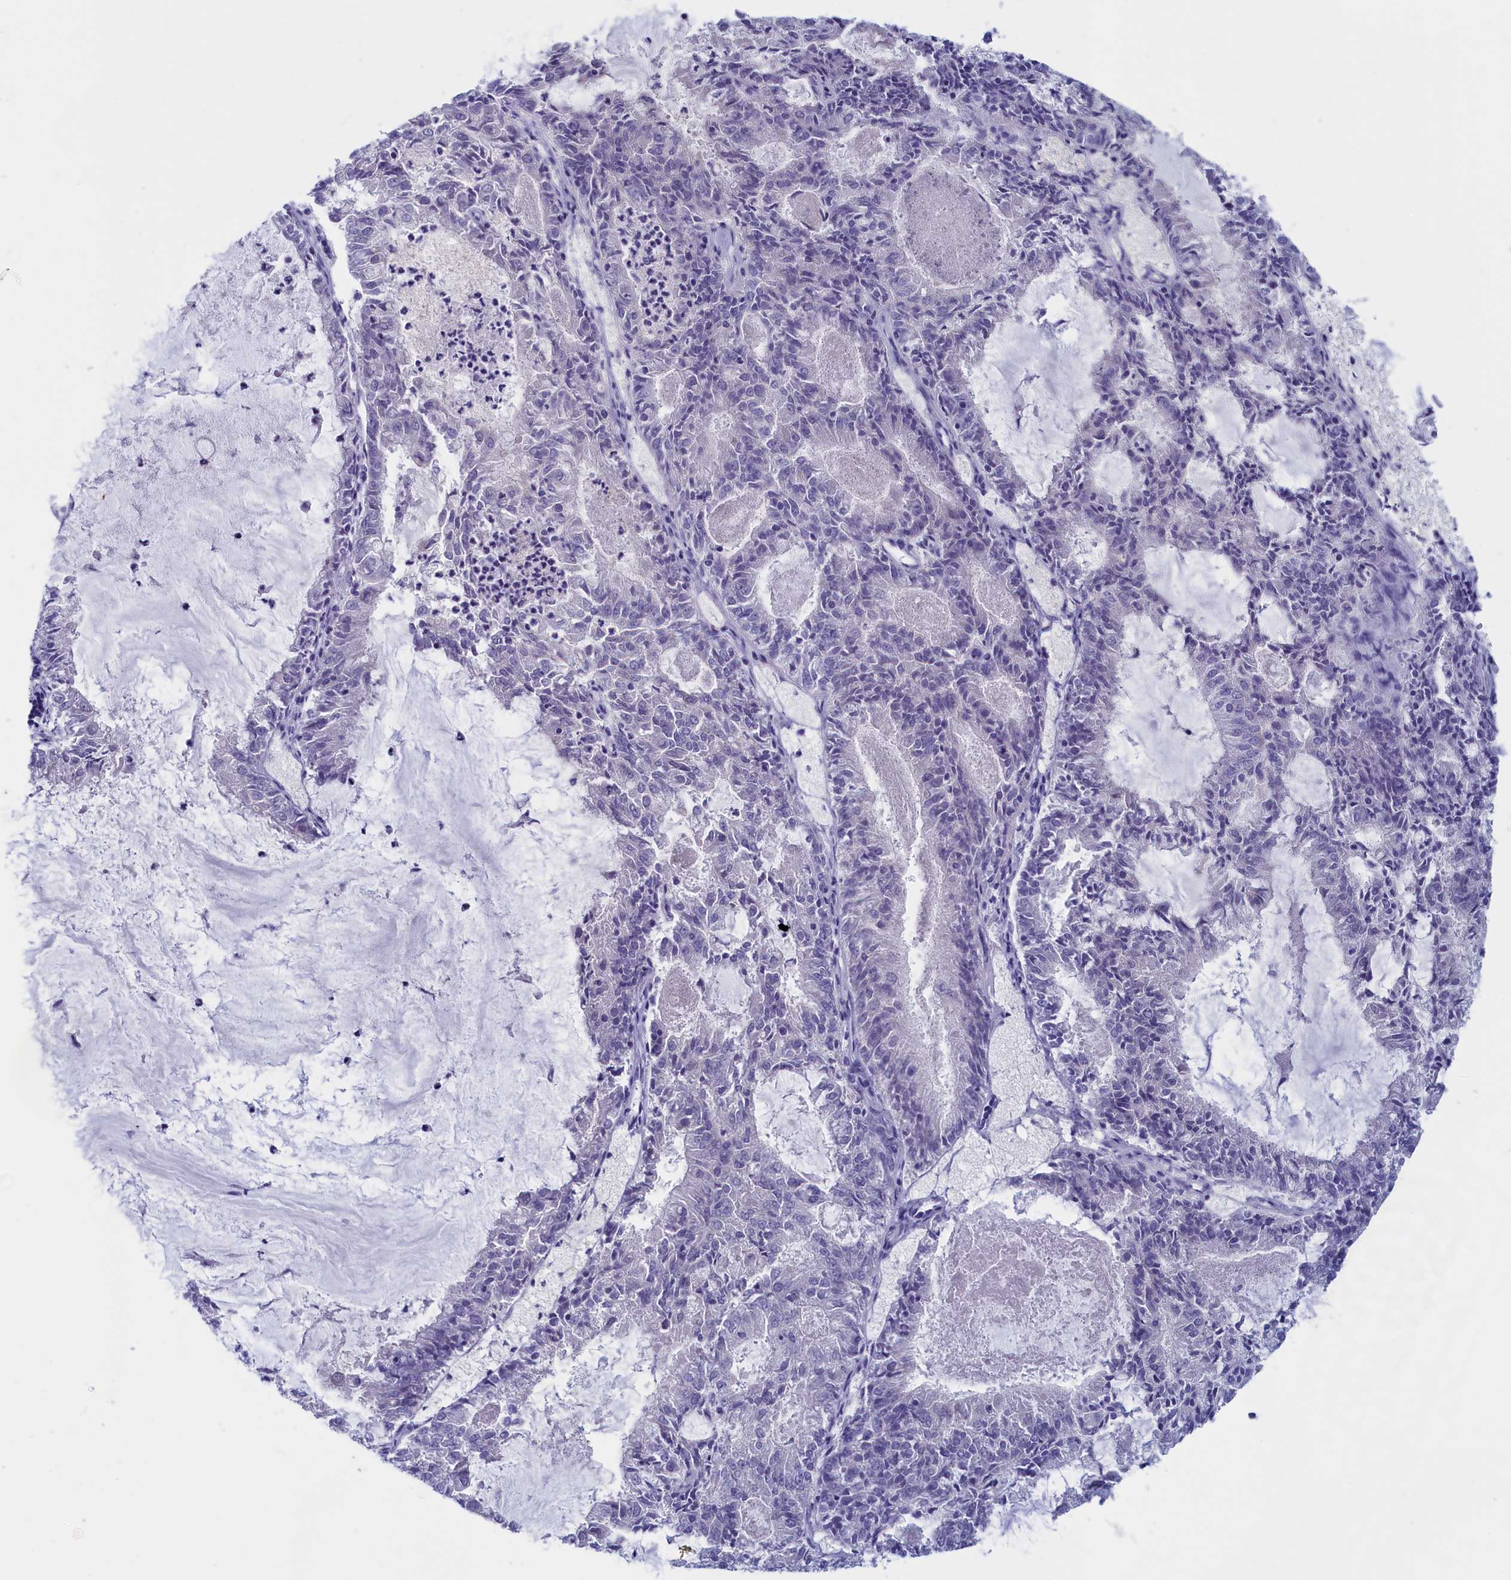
{"staining": {"intensity": "negative", "quantity": "none", "location": "none"}, "tissue": "endometrial cancer", "cell_type": "Tumor cells", "image_type": "cancer", "snomed": [{"axis": "morphology", "description": "Adenocarcinoma, NOS"}, {"axis": "topography", "description": "Endometrium"}], "caption": "Tumor cells show no significant protein positivity in endometrial cancer. (DAB immunohistochemistry (IHC) with hematoxylin counter stain).", "gene": "ANKRD2", "patient": {"sex": "female", "age": 57}}